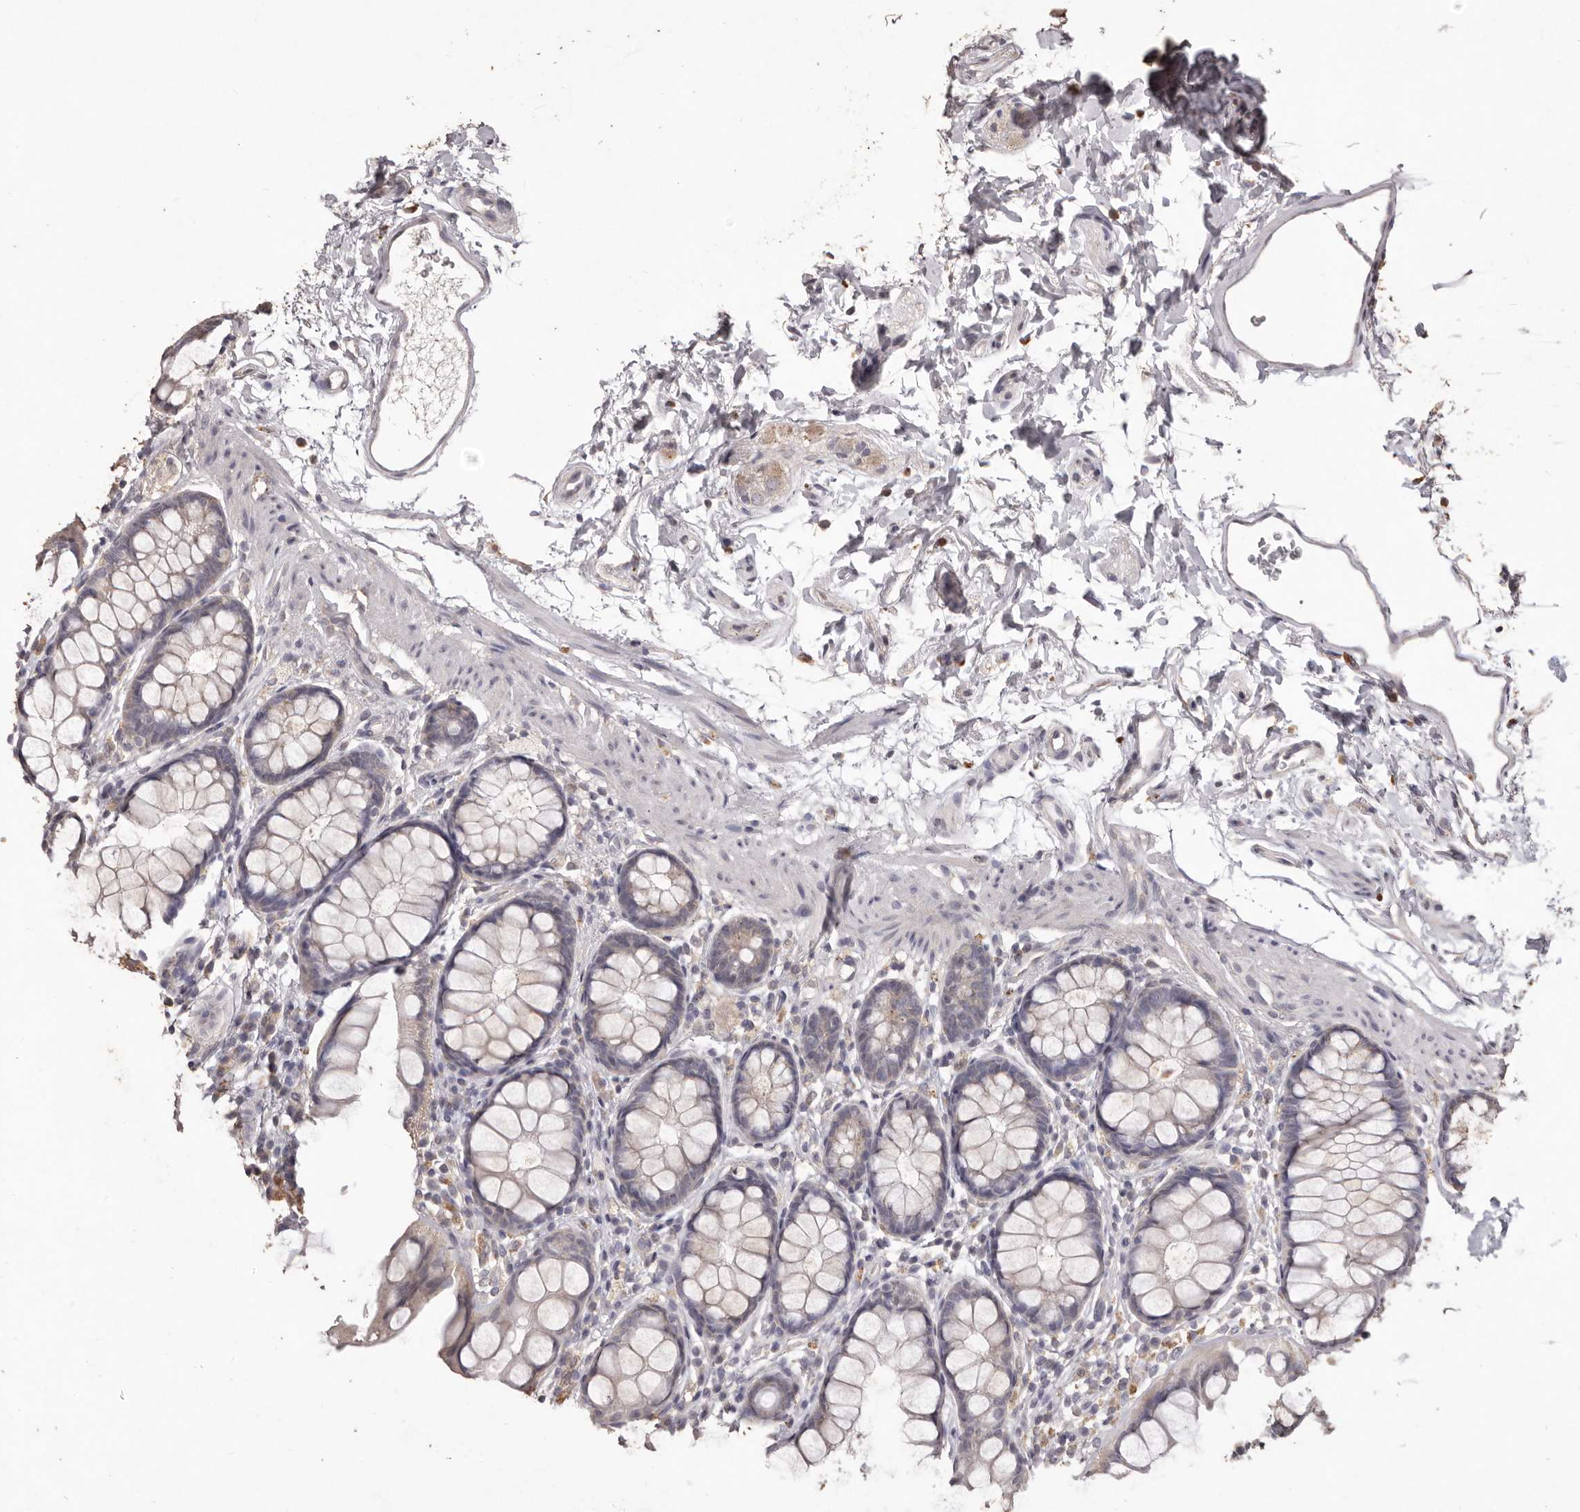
{"staining": {"intensity": "weak", "quantity": "<25%", "location": "cytoplasmic/membranous"}, "tissue": "rectum", "cell_type": "Glandular cells", "image_type": "normal", "snomed": [{"axis": "morphology", "description": "Normal tissue, NOS"}, {"axis": "topography", "description": "Rectum"}], "caption": "Immunohistochemistry (IHC) photomicrograph of normal human rectum stained for a protein (brown), which demonstrates no expression in glandular cells. (DAB immunohistochemistry (IHC), high magnification).", "gene": "PRSS27", "patient": {"sex": "female", "age": 65}}